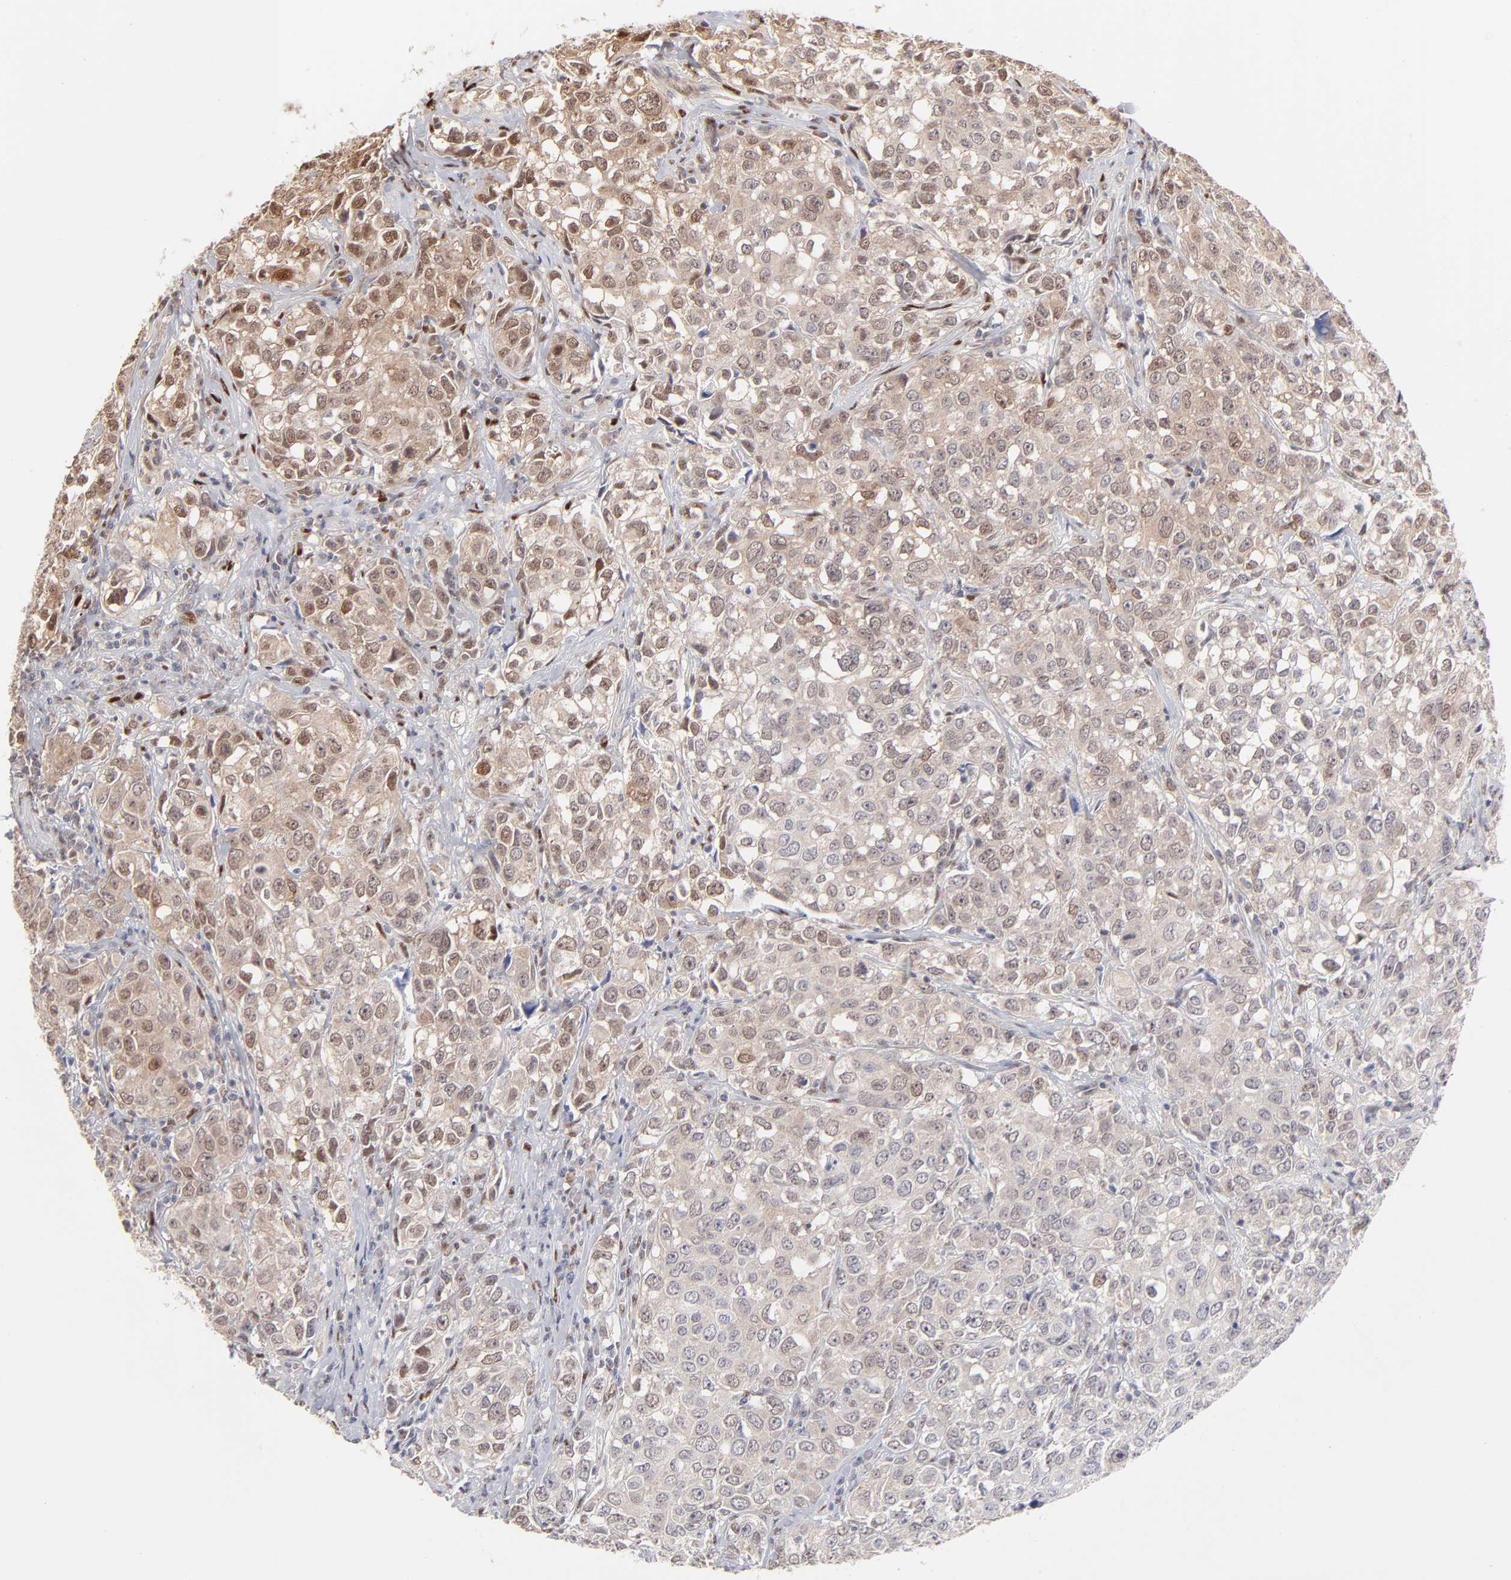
{"staining": {"intensity": "moderate", "quantity": "<25%", "location": "nuclear"}, "tissue": "urothelial cancer", "cell_type": "Tumor cells", "image_type": "cancer", "snomed": [{"axis": "morphology", "description": "Urothelial carcinoma, High grade"}, {"axis": "topography", "description": "Urinary bladder"}], "caption": "Protein expression analysis of high-grade urothelial carcinoma demonstrates moderate nuclear positivity in about <25% of tumor cells.", "gene": "STAT3", "patient": {"sex": "female", "age": 75}}